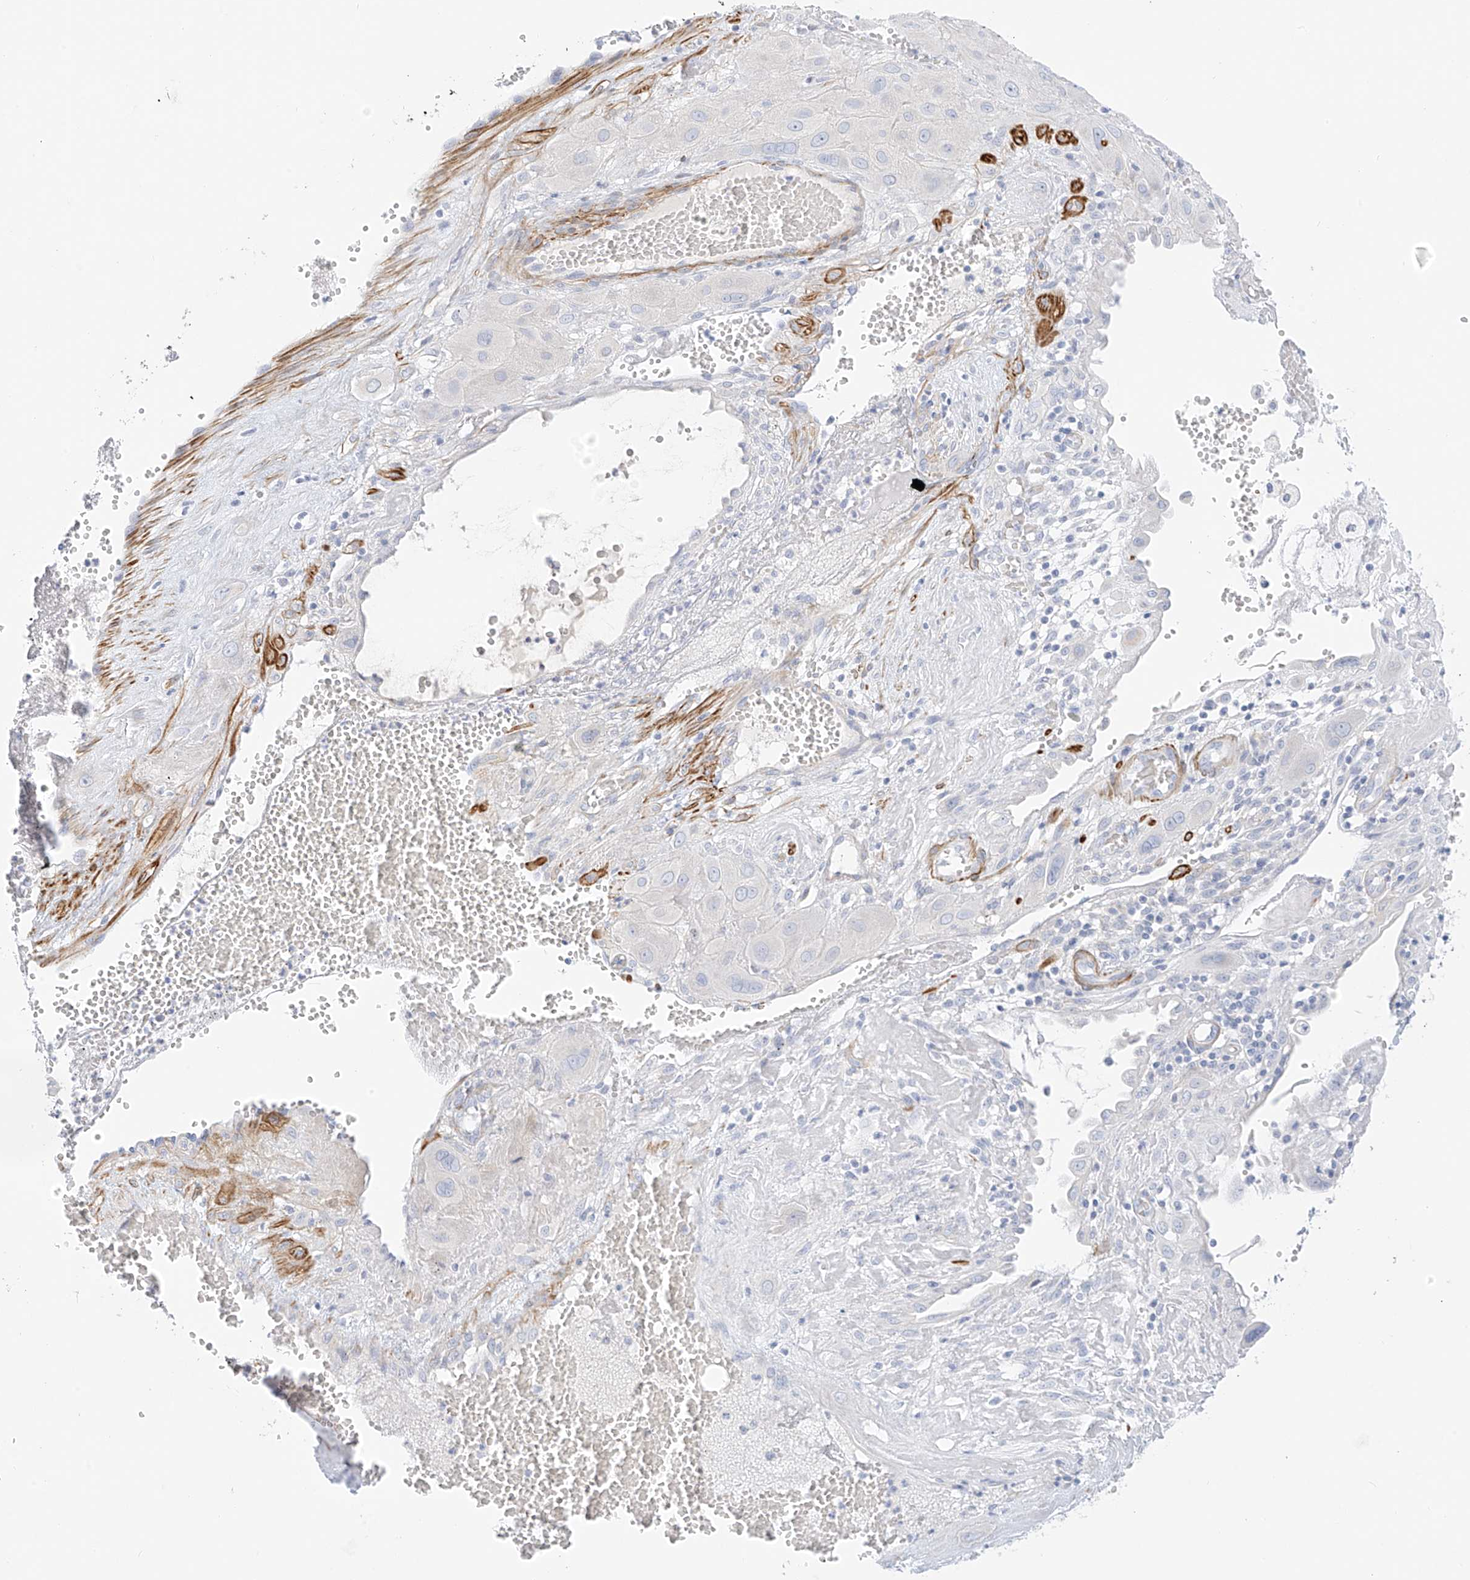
{"staining": {"intensity": "negative", "quantity": "none", "location": "none"}, "tissue": "cervical cancer", "cell_type": "Tumor cells", "image_type": "cancer", "snomed": [{"axis": "morphology", "description": "Squamous cell carcinoma, NOS"}, {"axis": "topography", "description": "Cervix"}], "caption": "A photomicrograph of human cervical cancer (squamous cell carcinoma) is negative for staining in tumor cells.", "gene": "ST3GAL5", "patient": {"sex": "female", "age": 34}}